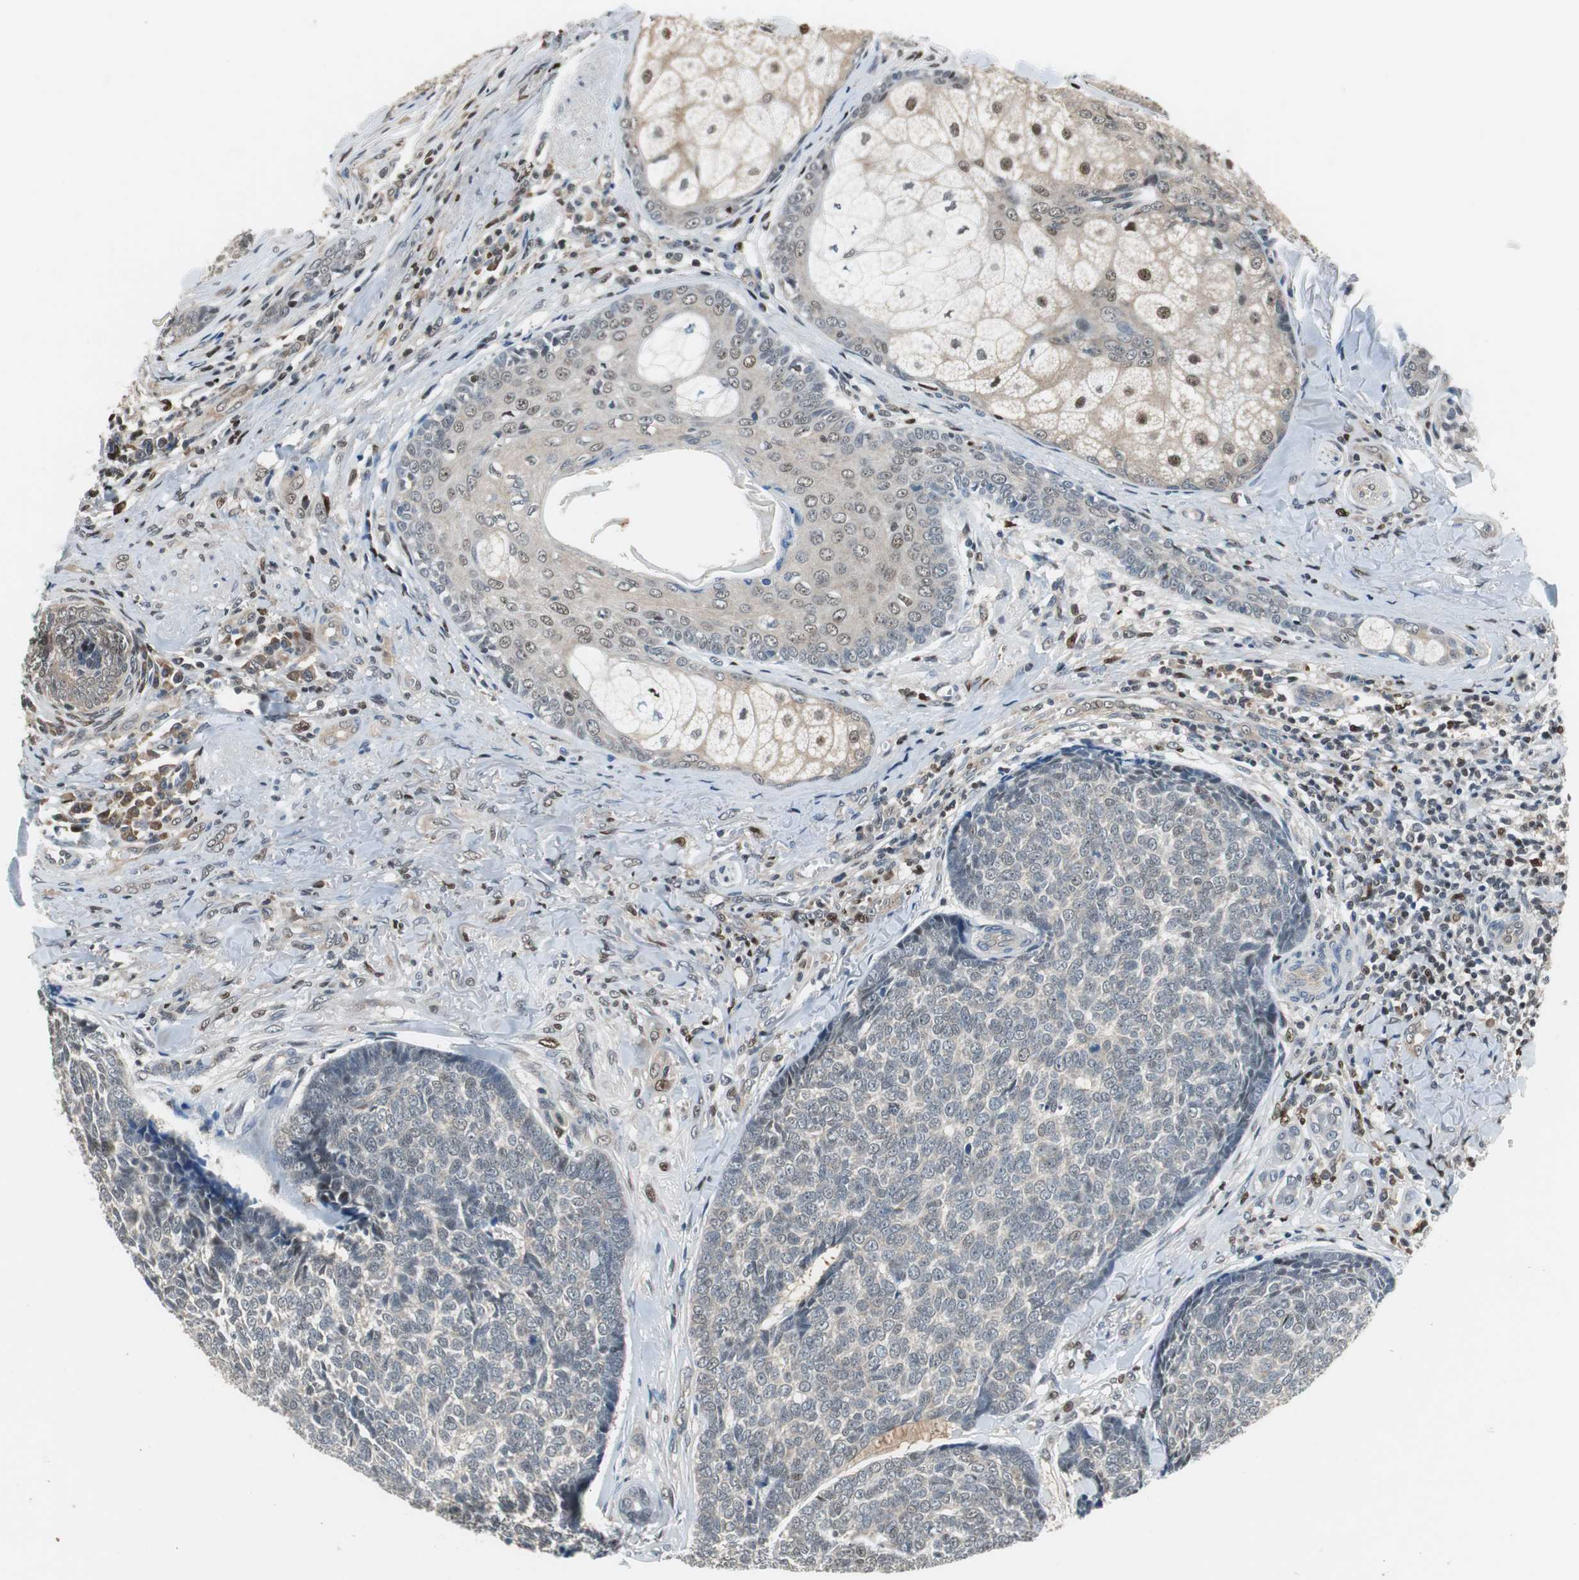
{"staining": {"intensity": "negative", "quantity": "none", "location": "none"}, "tissue": "skin cancer", "cell_type": "Tumor cells", "image_type": "cancer", "snomed": [{"axis": "morphology", "description": "Basal cell carcinoma"}, {"axis": "topography", "description": "Skin"}], "caption": "This is a histopathology image of IHC staining of skin cancer, which shows no expression in tumor cells.", "gene": "MAFB", "patient": {"sex": "male", "age": 84}}